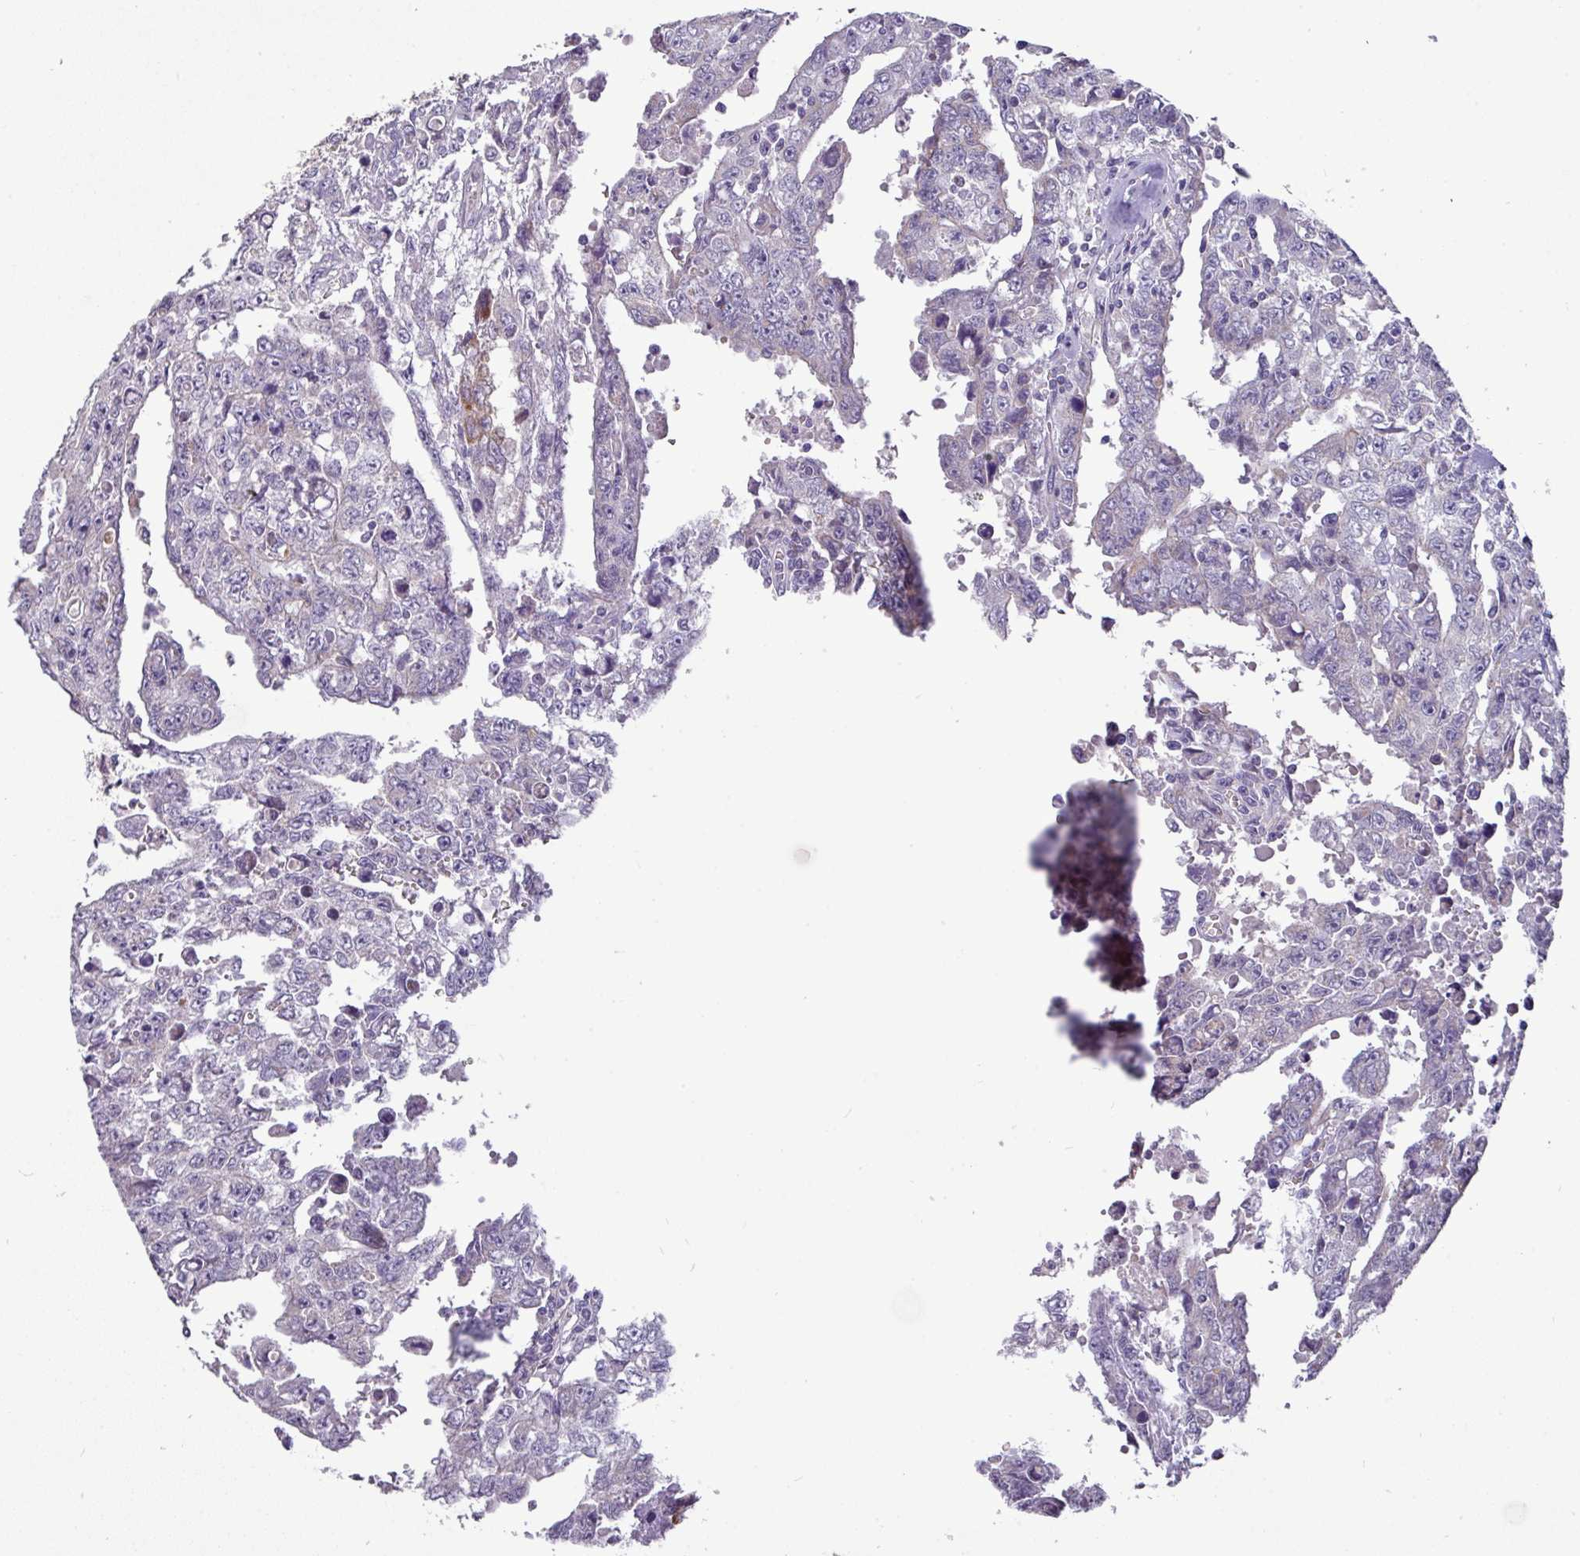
{"staining": {"intensity": "negative", "quantity": "none", "location": "none"}, "tissue": "testis cancer", "cell_type": "Tumor cells", "image_type": "cancer", "snomed": [{"axis": "morphology", "description": "Carcinoma, Embryonal, NOS"}, {"axis": "topography", "description": "Testis"}], "caption": "Immunohistochemistry (IHC) photomicrograph of neoplastic tissue: human testis cancer stained with DAB reveals no significant protein staining in tumor cells. (Immunohistochemistry (IHC), brightfield microscopy, high magnification).", "gene": "TRAPPC1", "patient": {"sex": "male", "age": 24}}